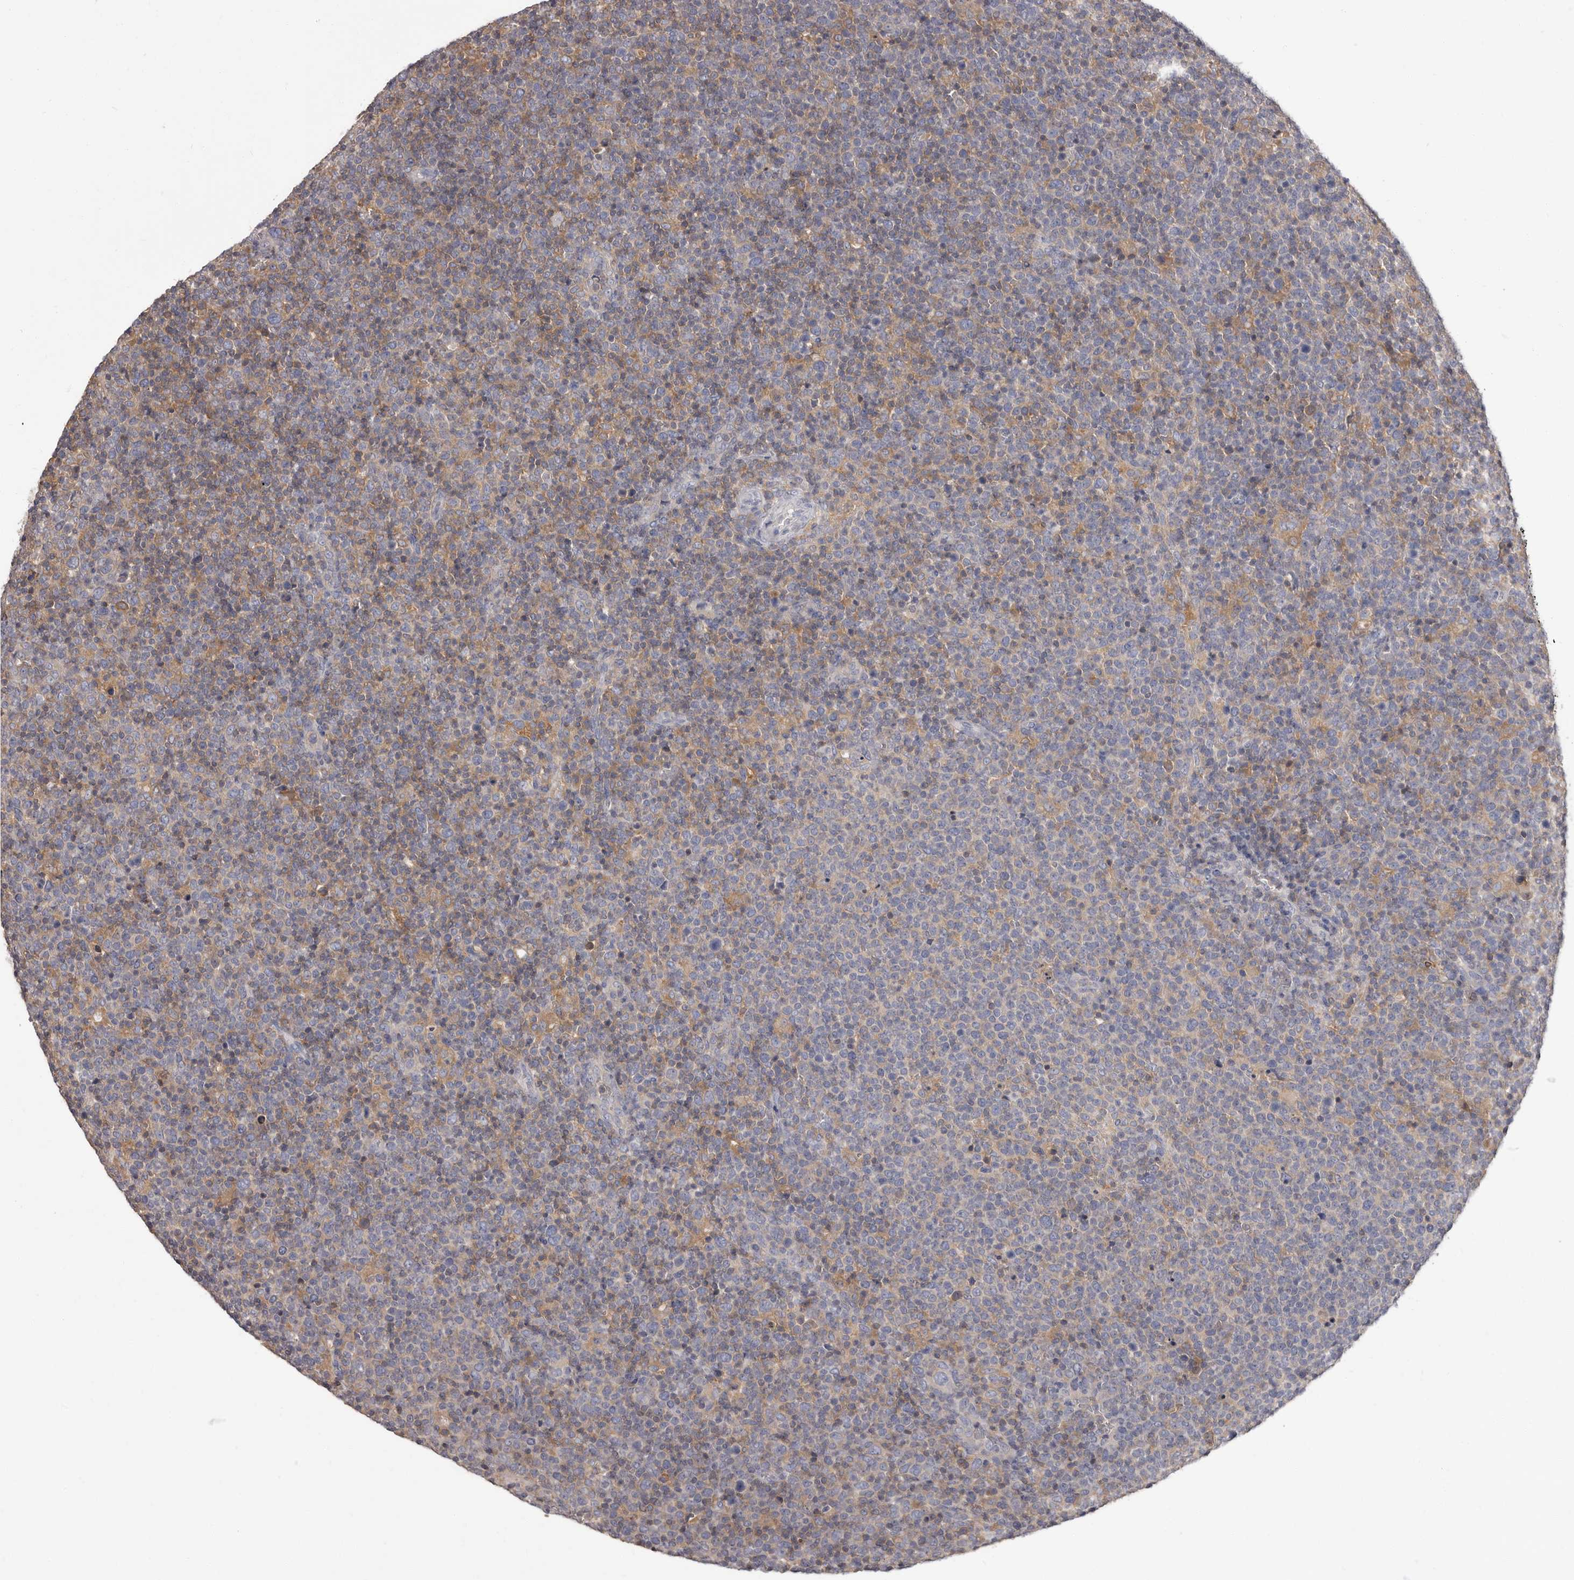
{"staining": {"intensity": "negative", "quantity": "none", "location": "none"}, "tissue": "lymphoma", "cell_type": "Tumor cells", "image_type": "cancer", "snomed": [{"axis": "morphology", "description": "Malignant lymphoma, non-Hodgkin's type, High grade"}, {"axis": "topography", "description": "Lymph node"}], "caption": "A micrograph of human malignant lymphoma, non-Hodgkin's type (high-grade) is negative for staining in tumor cells.", "gene": "APEH", "patient": {"sex": "male", "age": 61}}